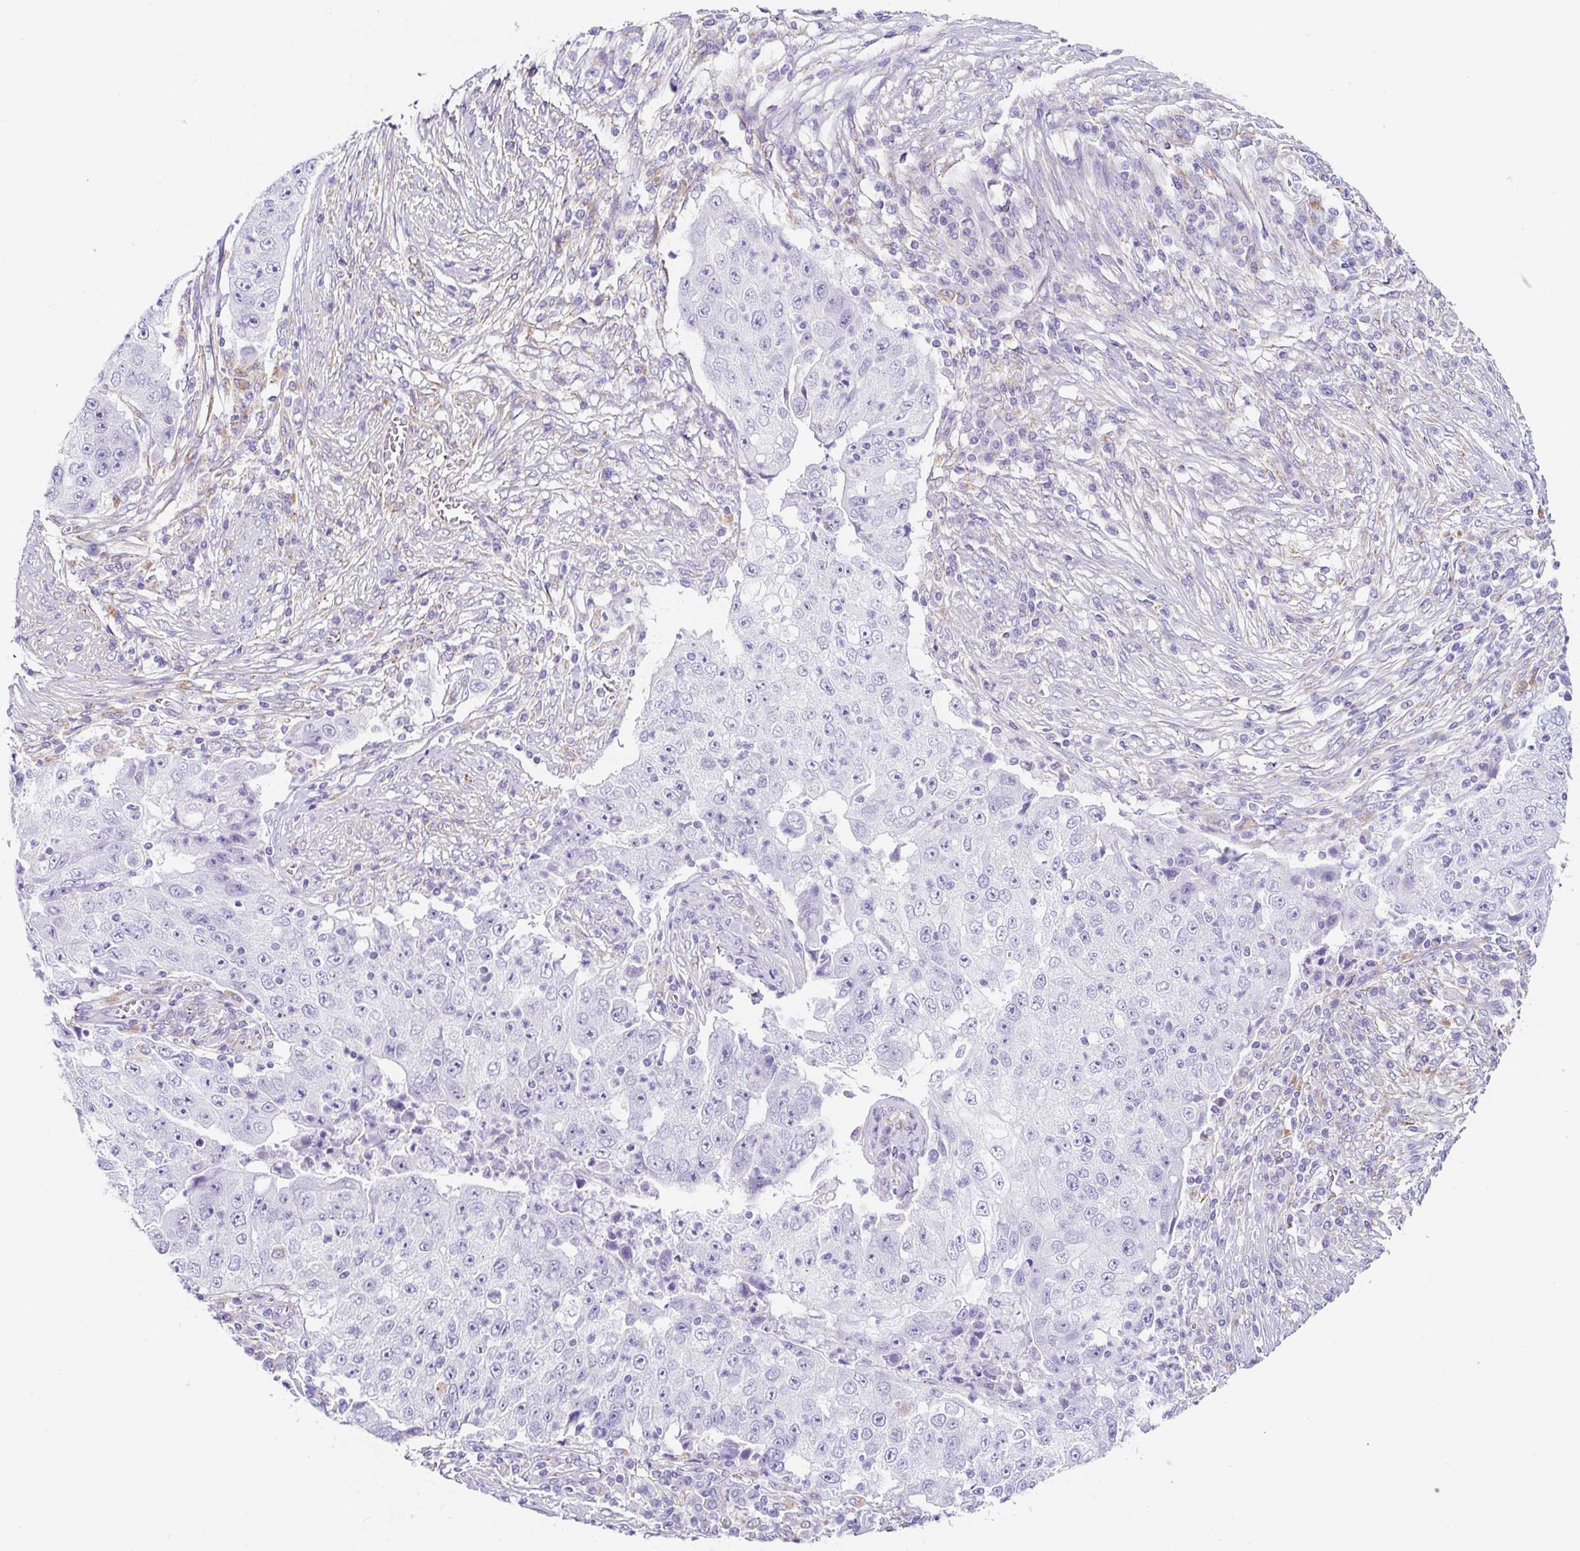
{"staining": {"intensity": "negative", "quantity": "none", "location": "none"}, "tissue": "lung cancer", "cell_type": "Tumor cells", "image_type": "cancer", "snomed": [{"axis": "morphology", "description": "Squamous cell carcinoma, NOS"}, {"axis": "topography", "description": "Lung"}], "caption": "The immunohistochemistry photomicrograph has no significant positivity in tumor cells of lung squamous cell carcinoma tissue. (DAB (3,3'-diaminobenzidine) immunohistochemistry (IHC), high magnification).", "gene": "DKK4", "patient": {"sex": "male", "age": 64}}